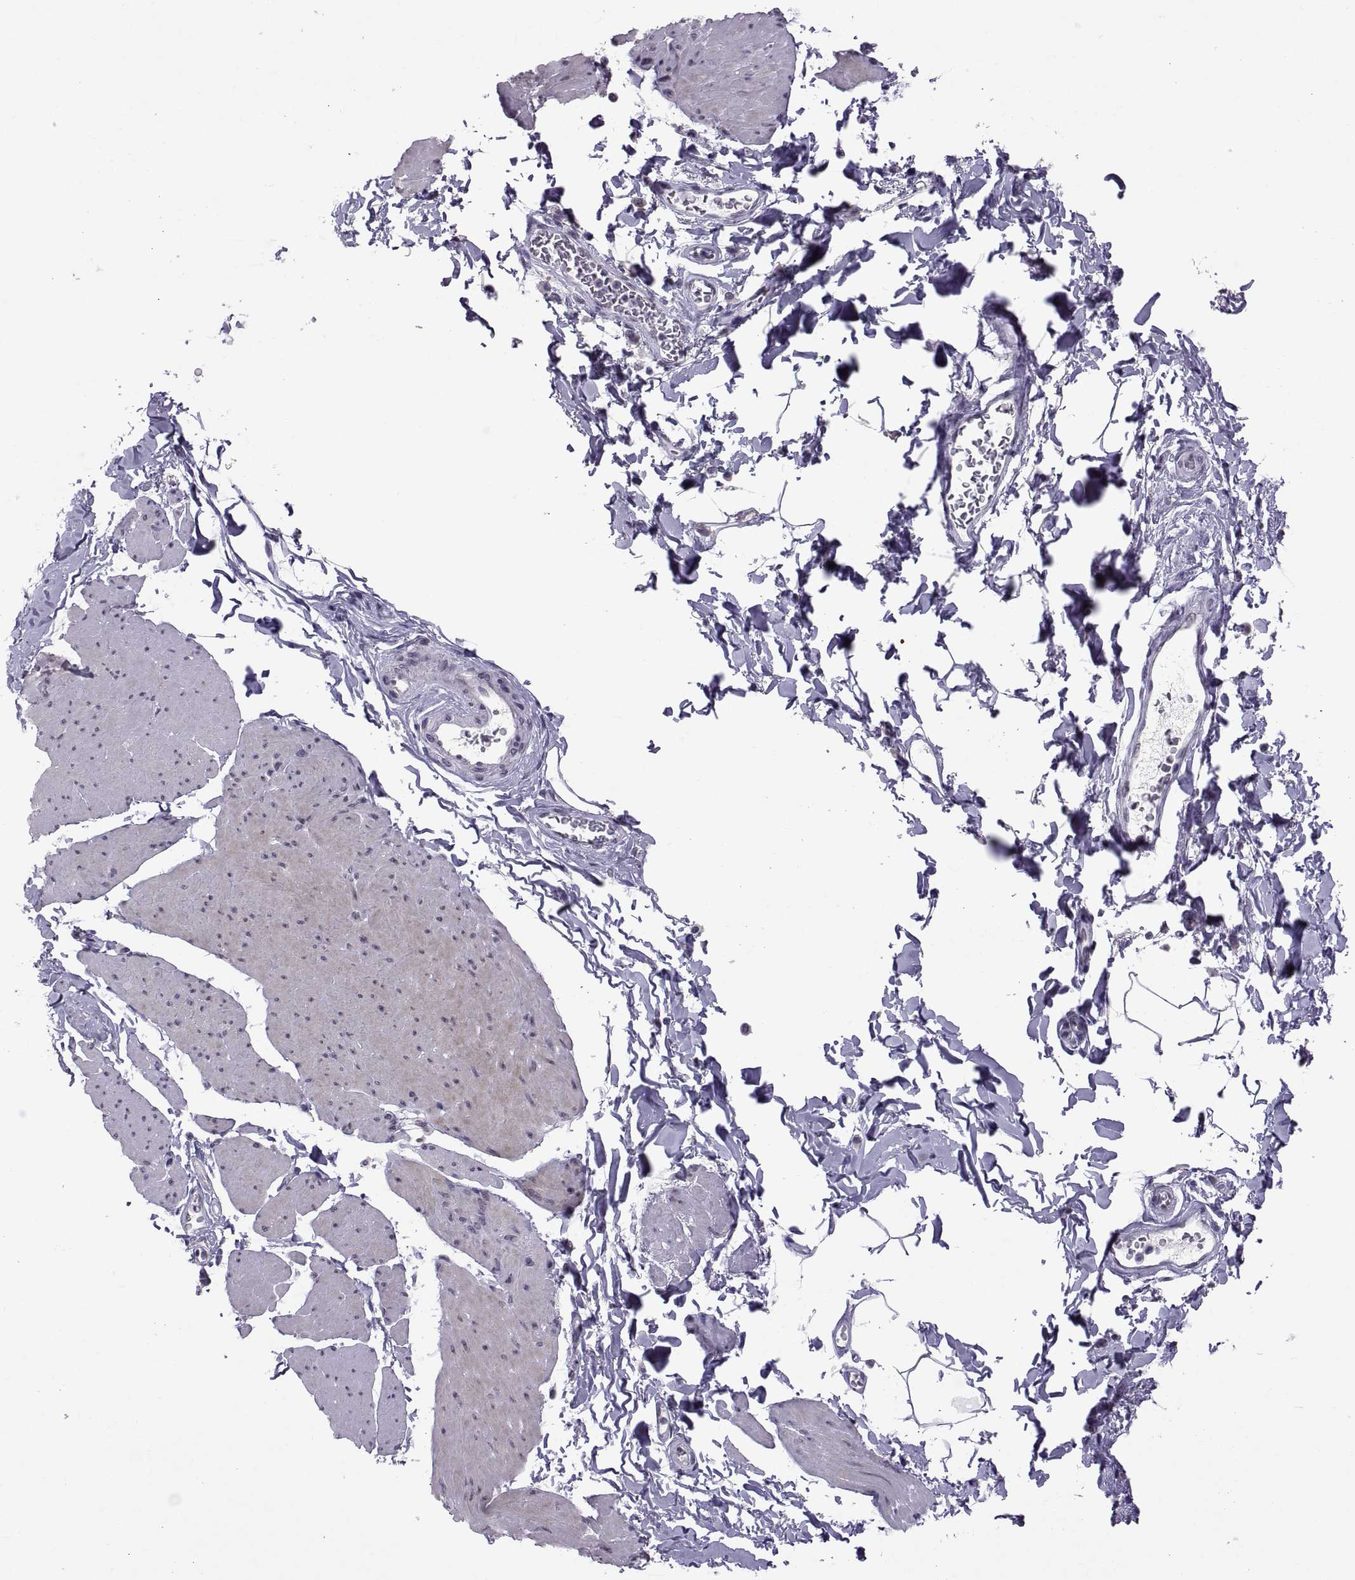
{"staining": {"intensity": "negative", "quantity": "none", "location": "none"}, "tissue": "smooth muscle", "cell_type": "Smooth muscle cells", "image_type": "normal", "snomed": [{"axis": "morphology", "description": "Normal tissue, NOS"}, {"axis": "topography", "description": "Adipose tissue"}, {"axis": "topography", "description": "Smooth muscle"}, {"axis": "topography", "description": "Peripheral nerve tissue"}], "caption": "This histopathology image is of benign smooth muscle stained with IHC to label a protein in brown with the nuclei are counter-stained blue. There is no expression in smooth muscle cells.", "gene": "KRT77", "patient": {"sex": "male", "age": 83}}